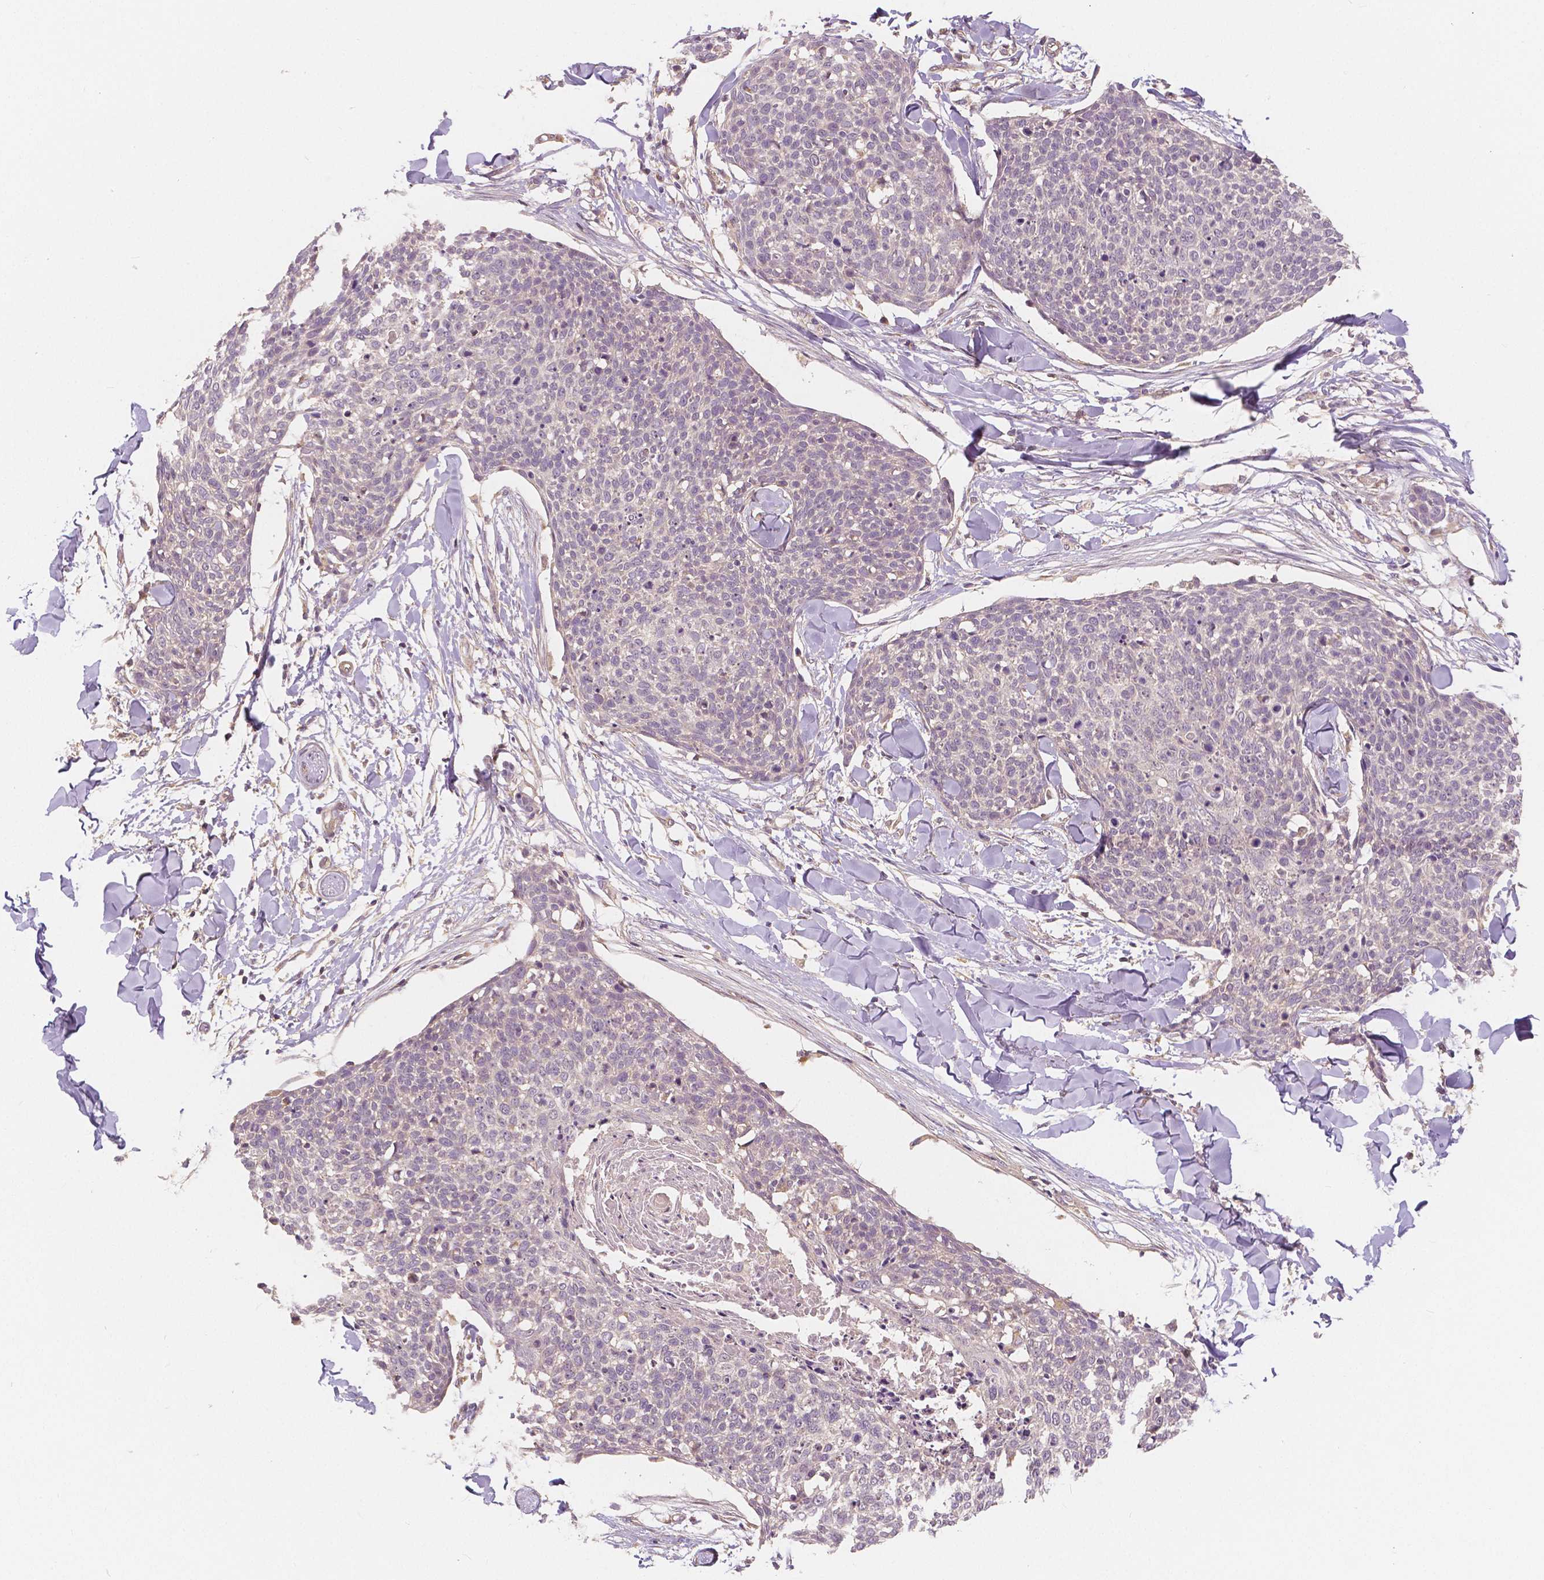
{"staining": {"intensity": "negative", "quantity": "none", "location": "none"}, "tissue": "skin cancer", "cell_type": "Tumor cells", "image_type": "cancer", "snomed": [{"axis": "morphology", "description": "Squamous cell carcinoma, NOS"}, {"axis": "topography", "description": "Skin"}, {"axis": "topography", "description": "Vulva"}], "caption": "Immunohistochemistry (IHC) of human skin cancer demonstrates no staining in tumor cells.", "gene": "SNX12", "patient": {"sex": "female", "age": 75}}